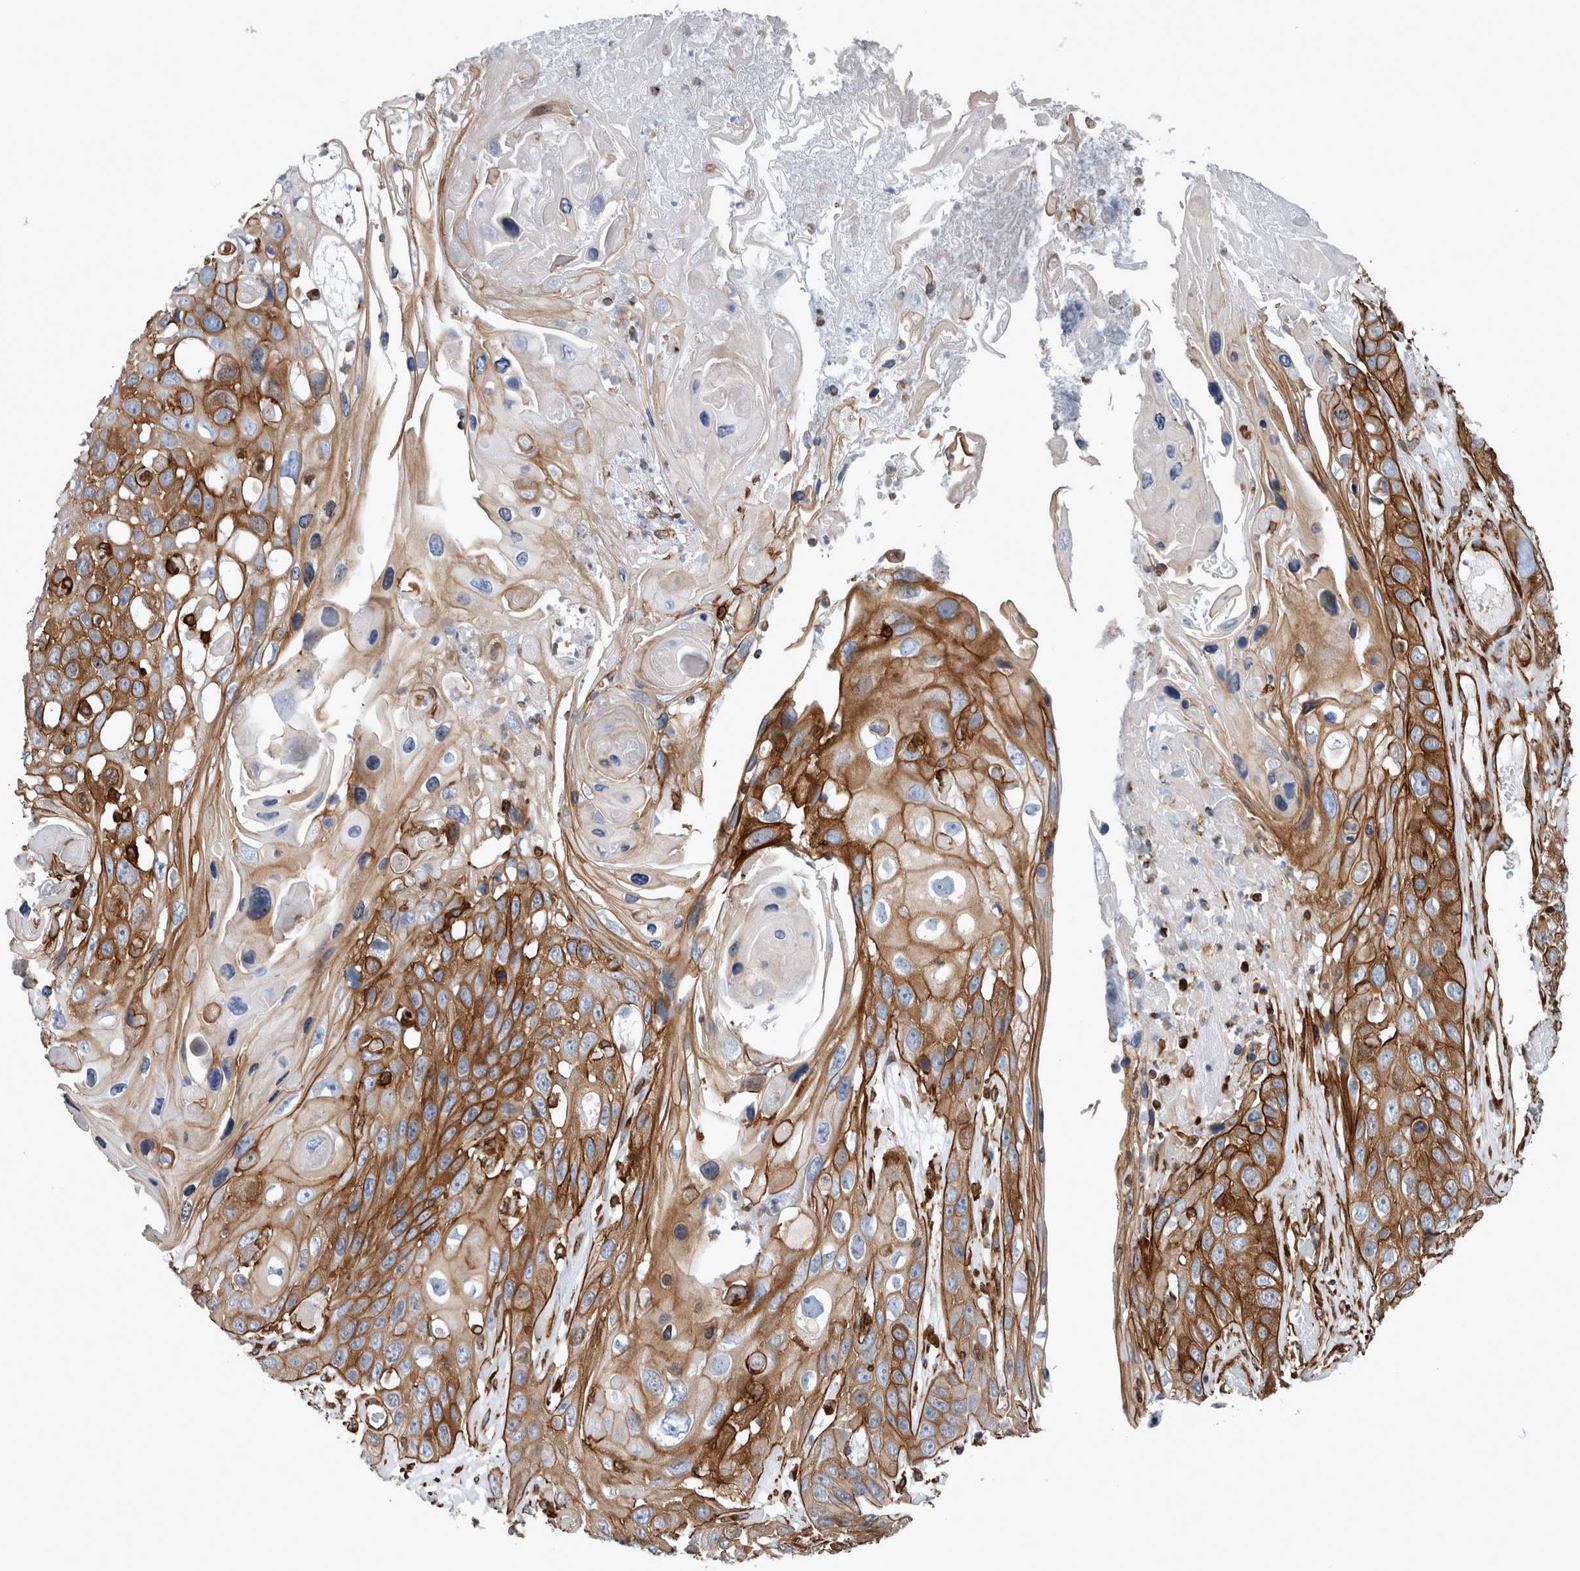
{"staining": {"intensity": "strong", "quantity": ">75%", "location": "cytoplasmic/membranous"}, "tissue": "skin cancer", "cell_type": "Tumor cells", "image_type": "cancer", "snomed": [{"axis": "morphology", "description": "Squamous cell carcinoma, NOS"}, {"axis": "topography", "description": "Skin"}], "caption": "Skin cancer (squamous cell carcinoma) stained for a protein (brown) displays strong cytoplasmic/membranous positive positivity in approximately >75% of tumor cells.", "gene": "PLEC", "patient": {"sex": "male", "age": 55}}